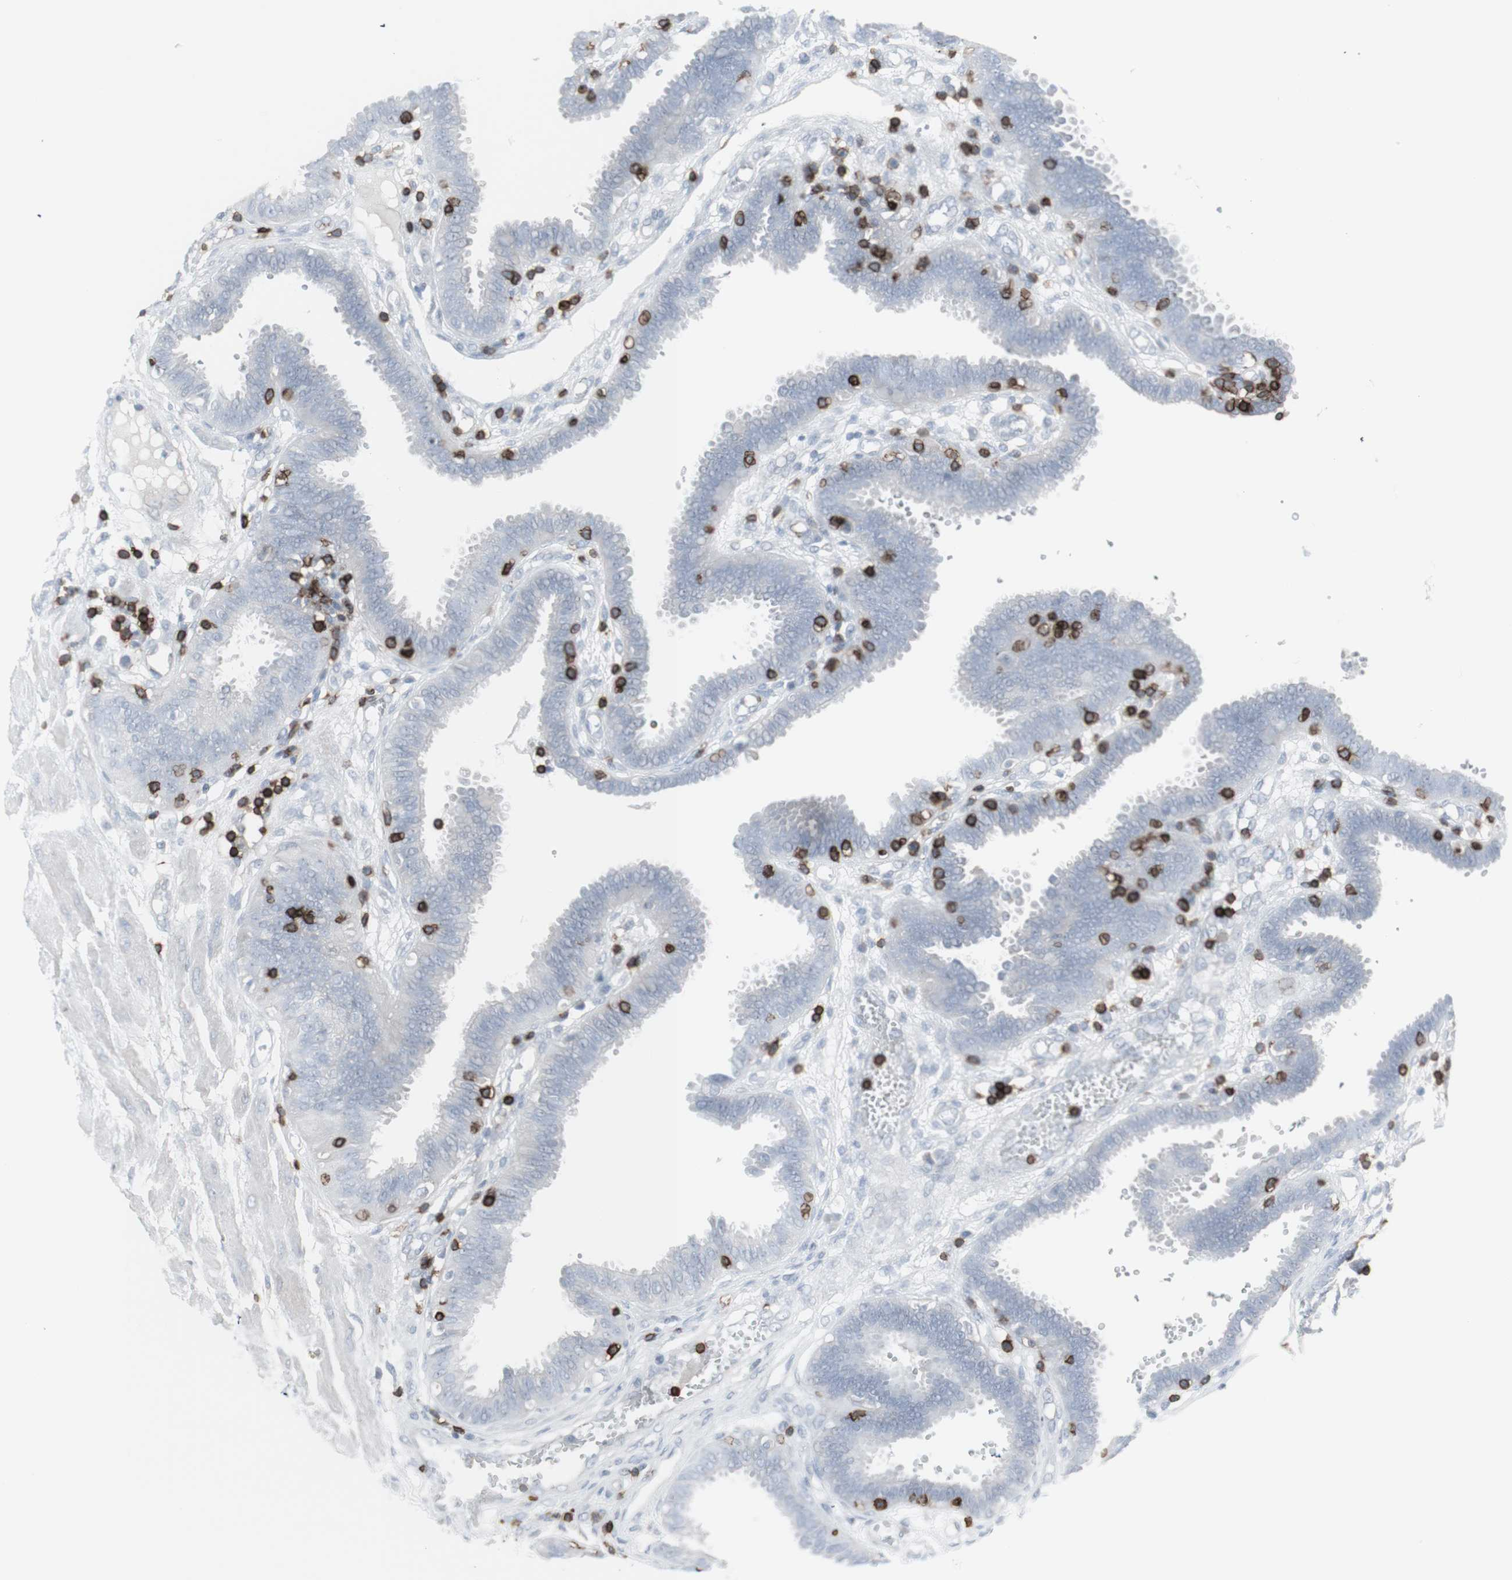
{"staining": {"intensity": "negative", "quantity": "none", "location": "none"}, "tissue": "fallopian tube", "cell_type": "Glandular cells", "image_type": "normal", "snomed": [{"axis": "morphology", "description": "Normal tissue, NOS"}, {"axis": "topography", "description": "Fallopian tube"}], "caption": "The histopathology image demonstrates no significant positivity in glandular cells of fallopian tube.", "gene": "CD247", "patient": {"sex": "female", "age": 32}}